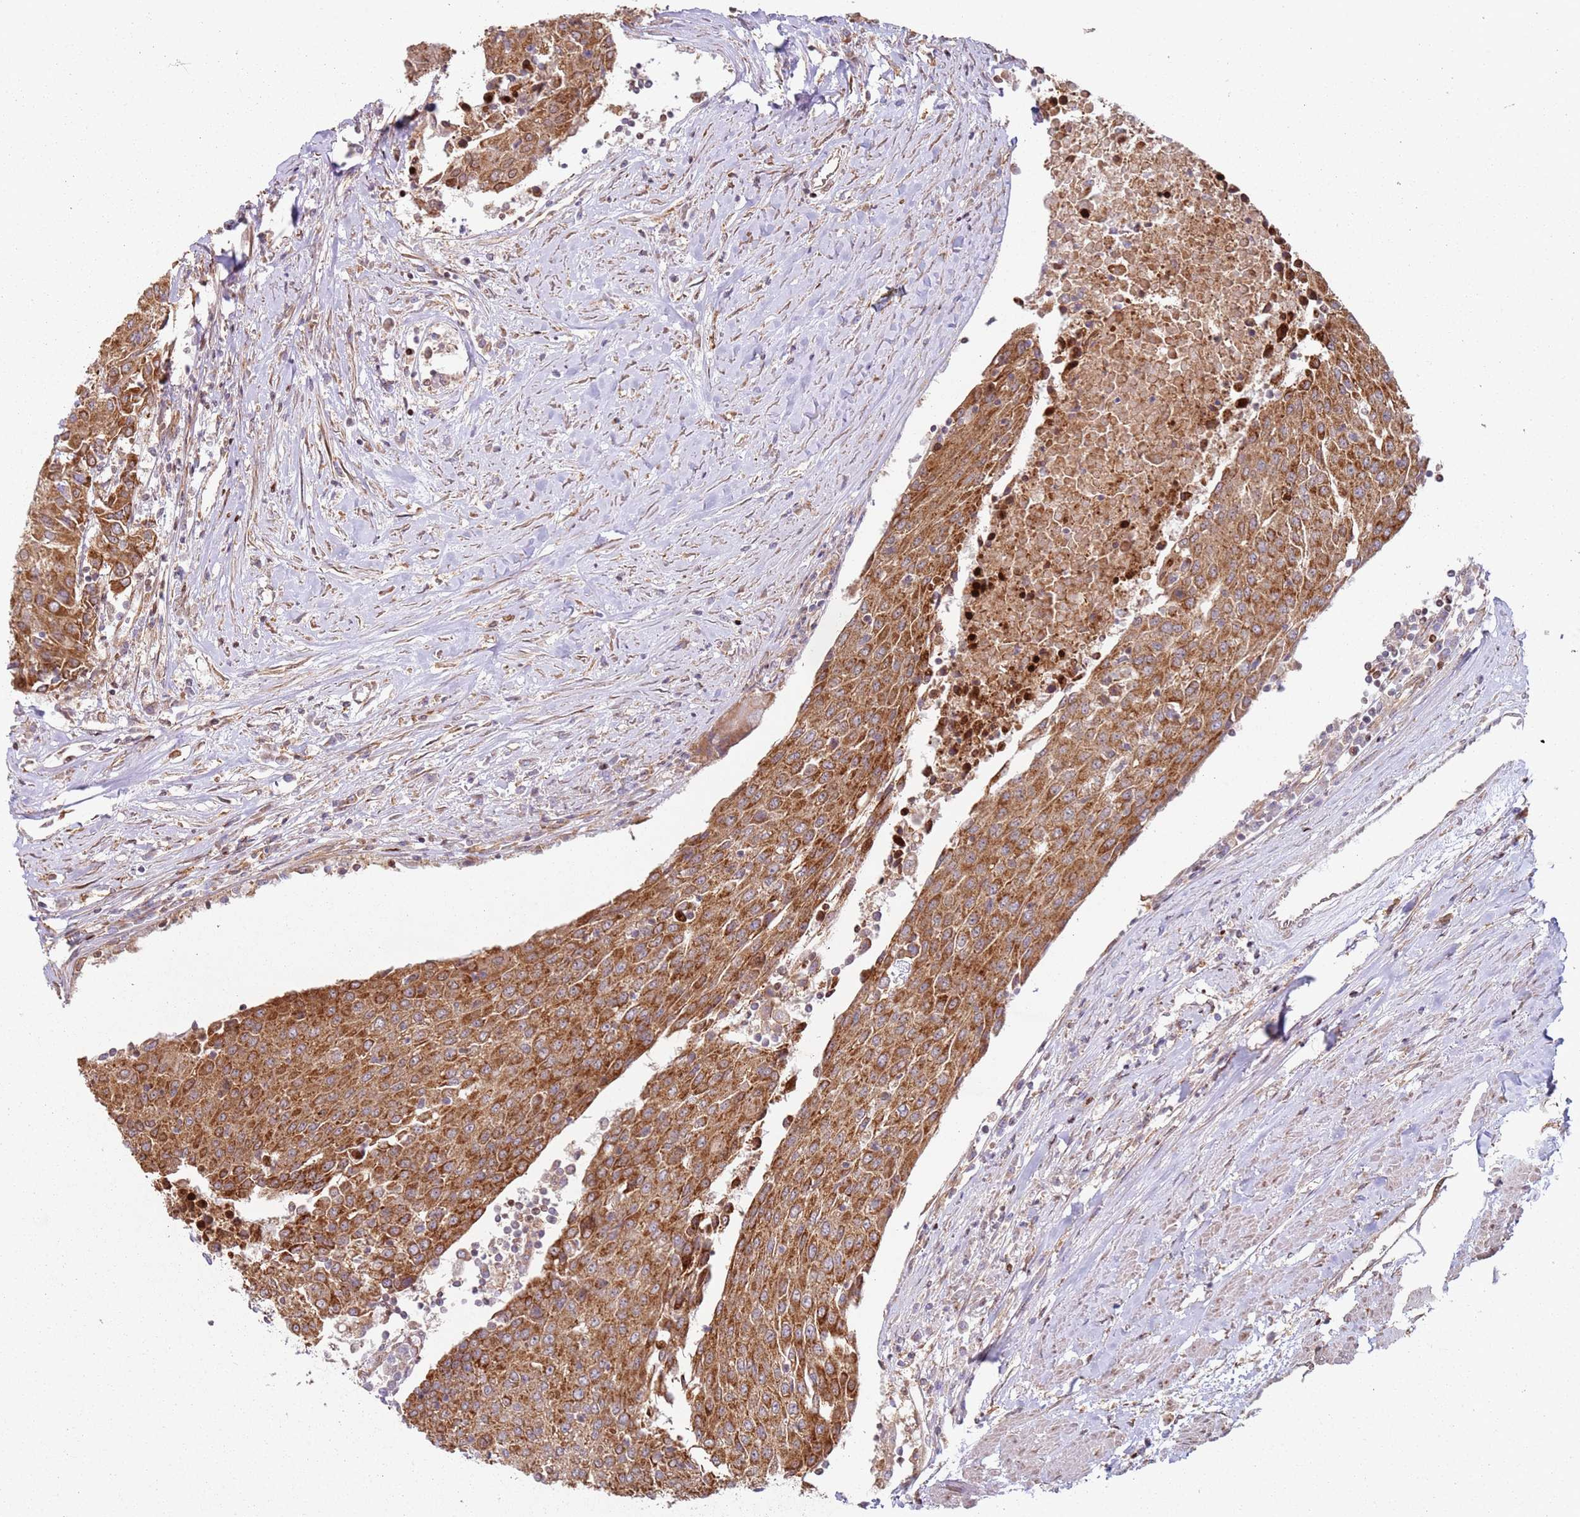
{"staining": {"intensity": "strong", "quantity": ">75%", "location": "cytoplasmic/membranous"}, "tissue": "urothelial cancer", "cell_type": "Tumor cells", "image_type": "cancer", "snomed": [{"axis": "morphology", "description": "Urothelial carcinoma, High grade"}, {"axis": "topography", "description": "Urinary bladder"}], "caption": "Immunohistochemical staining of human urothelial cancer reveals high levels of strong cytoplasmic/membranous staining in approximately >75% of tumor cells.", "gene": "HNRNPLL", "patient": {"sex": "female", "age": 85}}